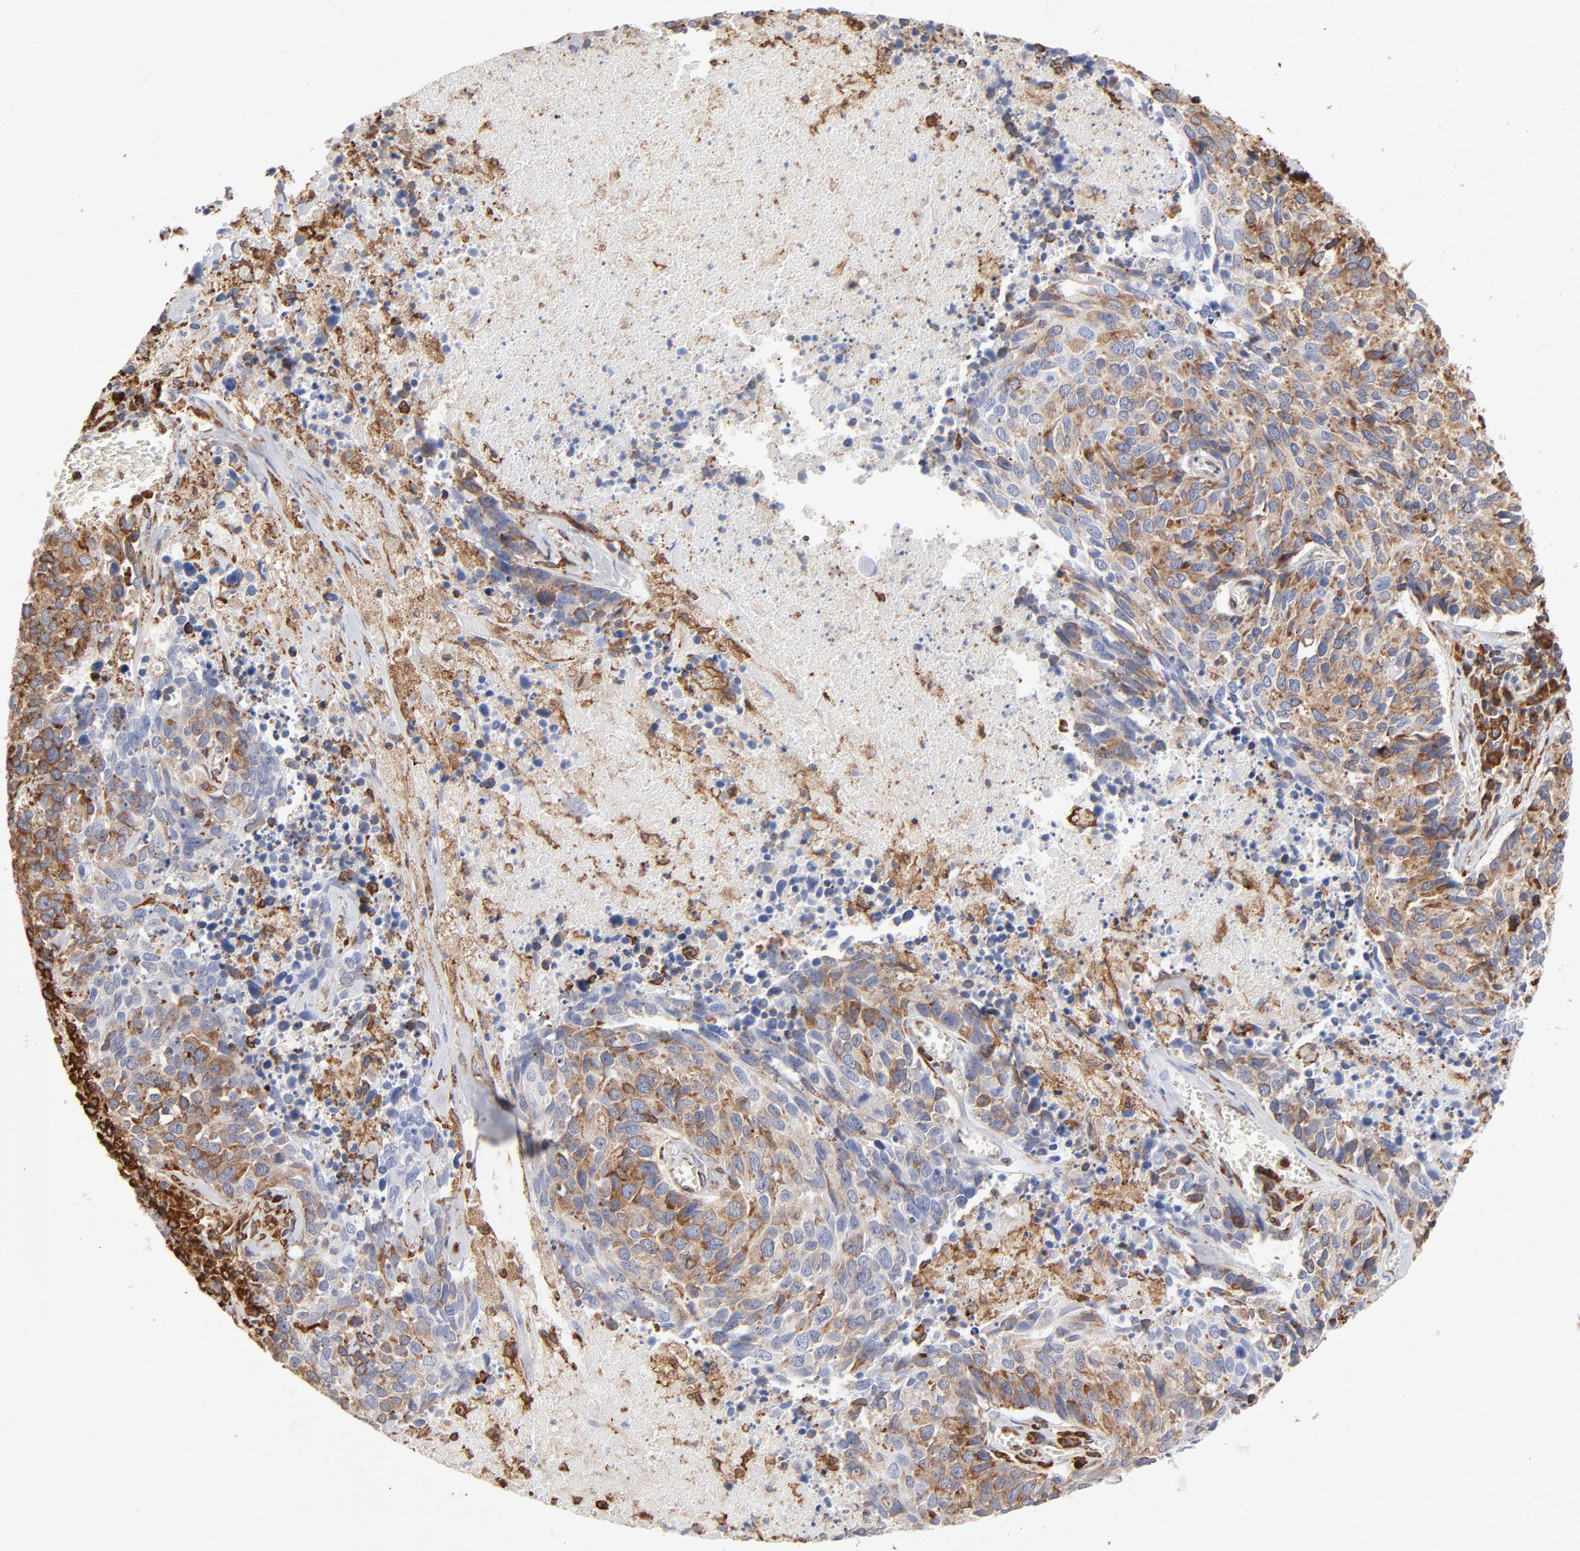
{"staining": {"intensity": "moderate", "quantity": ">75%", "location": "cytoplasmic/membranous"}, "tissue": "lung cancer", "cell_type": "Tumor cells", "image_type": "cancer", "snomed": [{"axis": "morphology", "description": "Neoplasm, malignant, NOS"}, {"axis": "topography", "description": "Lung"}], "caption": "Immunohistochemical staining of human lung cancer (neoplasm (malignant)) demonstrates medium levels of moderate cytoplasmic/membranous positivity in about >75% of tumor cells.", "gene": "CANX", "patient": {"sex": "female", "age": 76}}